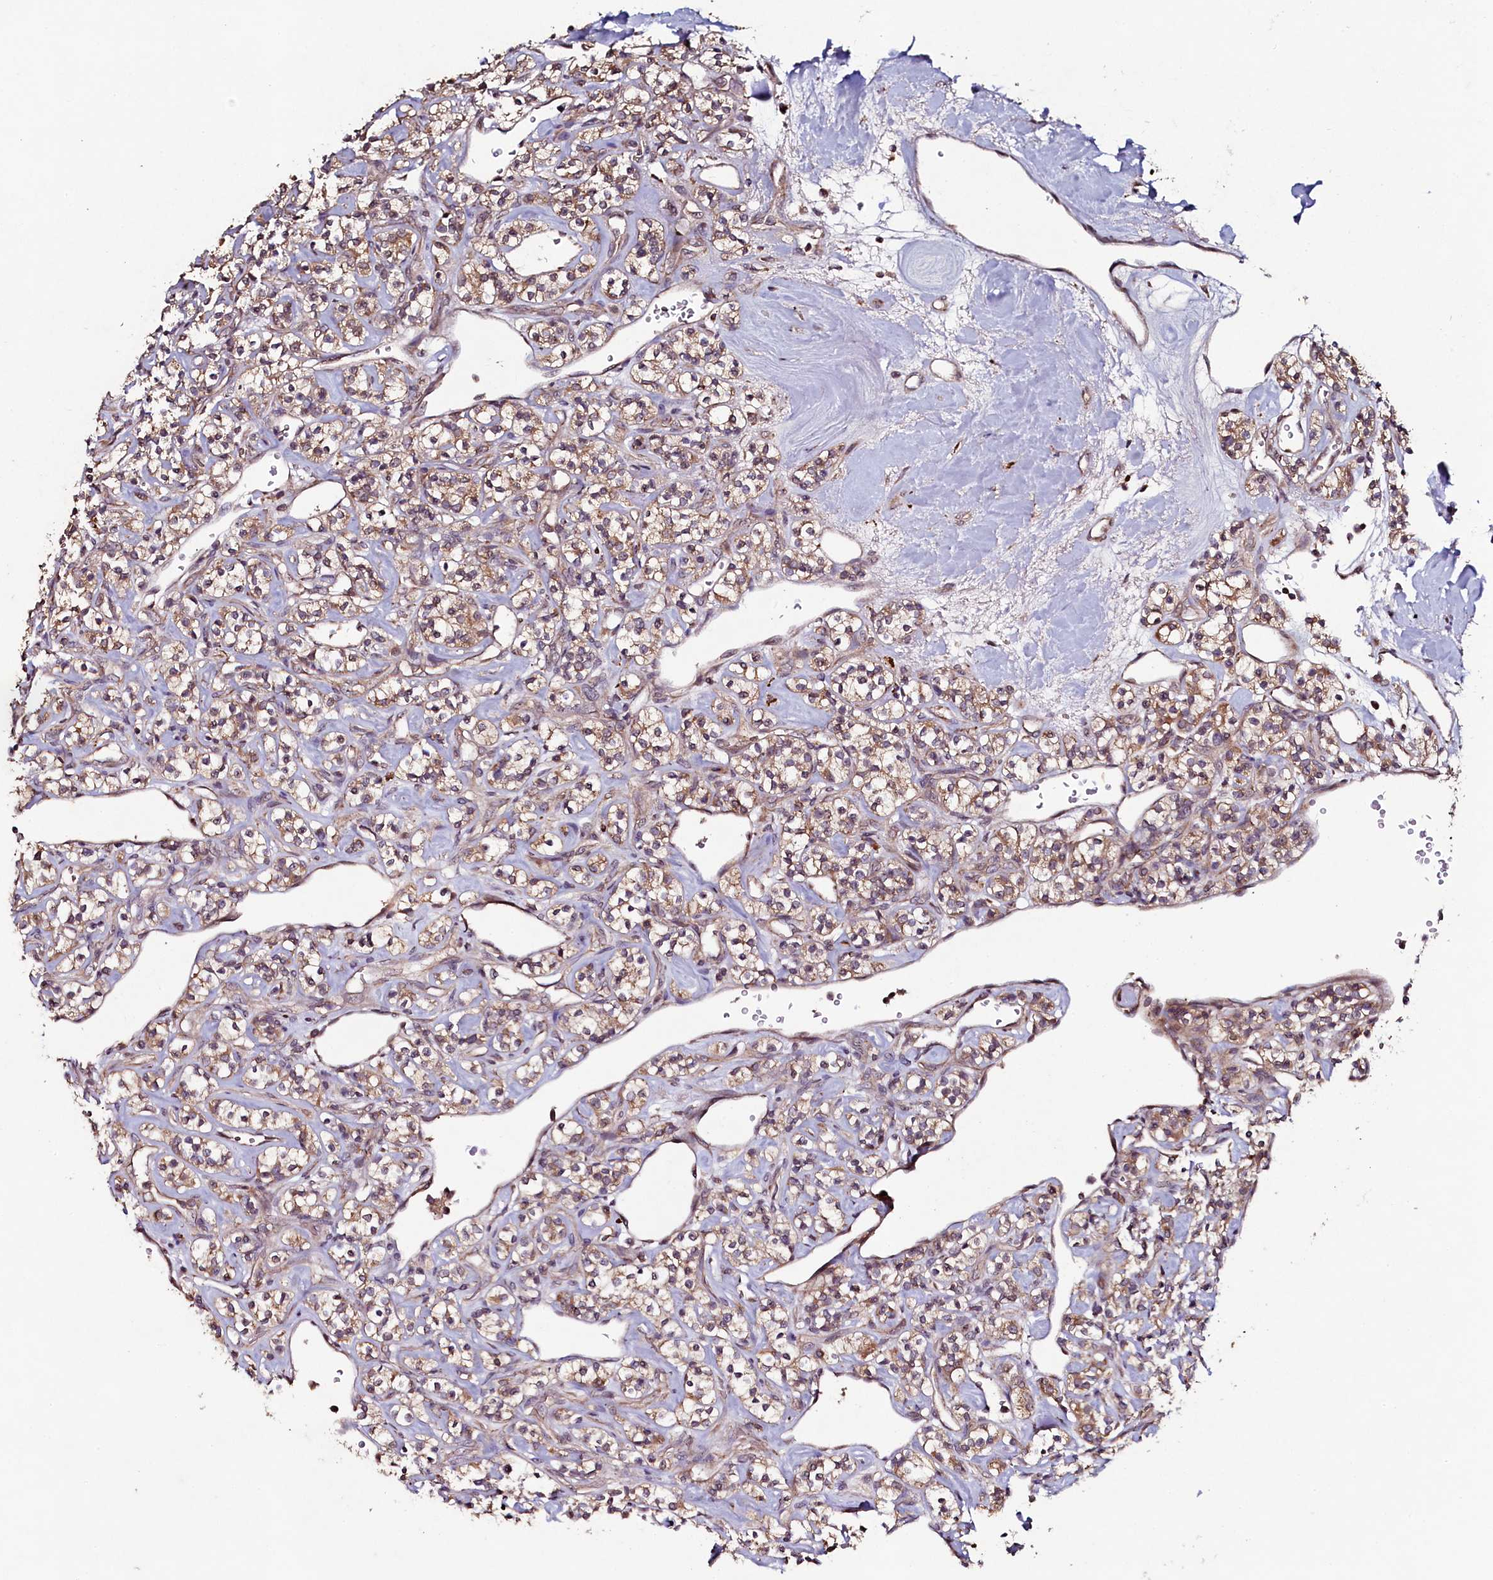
{"staining": {"intensity": "moderate", "quantity": ">75%", "location": "cytoplasmic/membranous"}, "tissue": "renal cancer", "cell_type": "Tumor cells", "image_type": "cancer", "snomed": [{"axis": "morphology", "description": "Adenocarcinoma, NOS"}, {"axis": "topography", "description": "Kidney"}], "caption": "This is a micrograph of IHC staining of renal cancer (adenocarcinoma), which shows moderate staining in the cytoplasmic/membranous of tumor cells.", "gene": "SEC24C", "patient": {"sex": "male", "age": 77}}